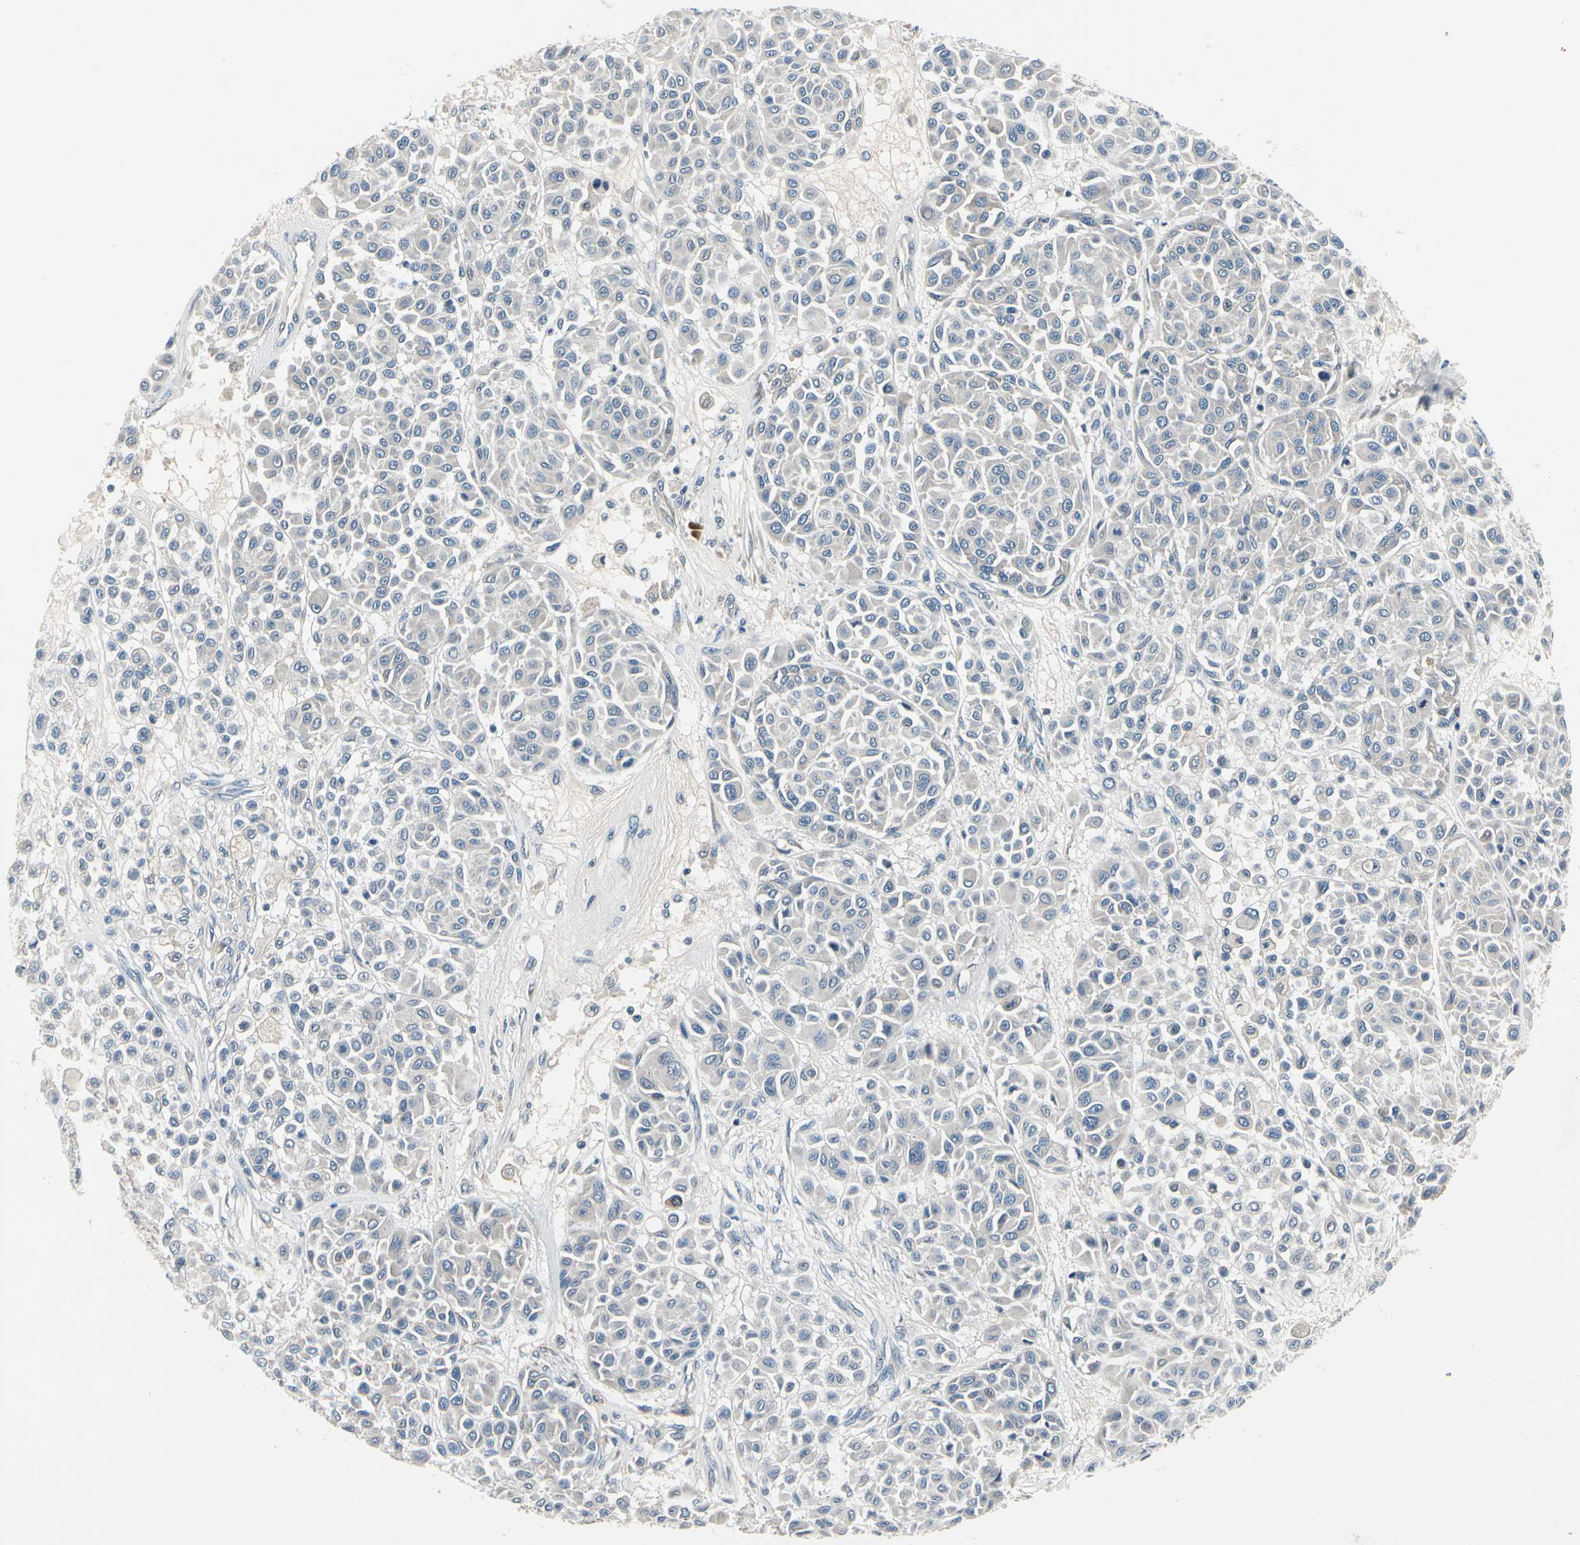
{"staining": {"intensity": "negative", "quantity": "none", "location": "none"}, "tissue": "melanoma", "cell_type": "Tumor cells", "image_type": "cancer", "snomed": [{"axis": "morphology", "description": "Malignant melanoma, Metastatic site"}, {"axis": "topography", "description": "Soft tissue"}], "caption": "Tumor cells show no significant positivity in melanoma.", "gene": "SELENOK", "patient": {"sex": "male", "age": 41}}